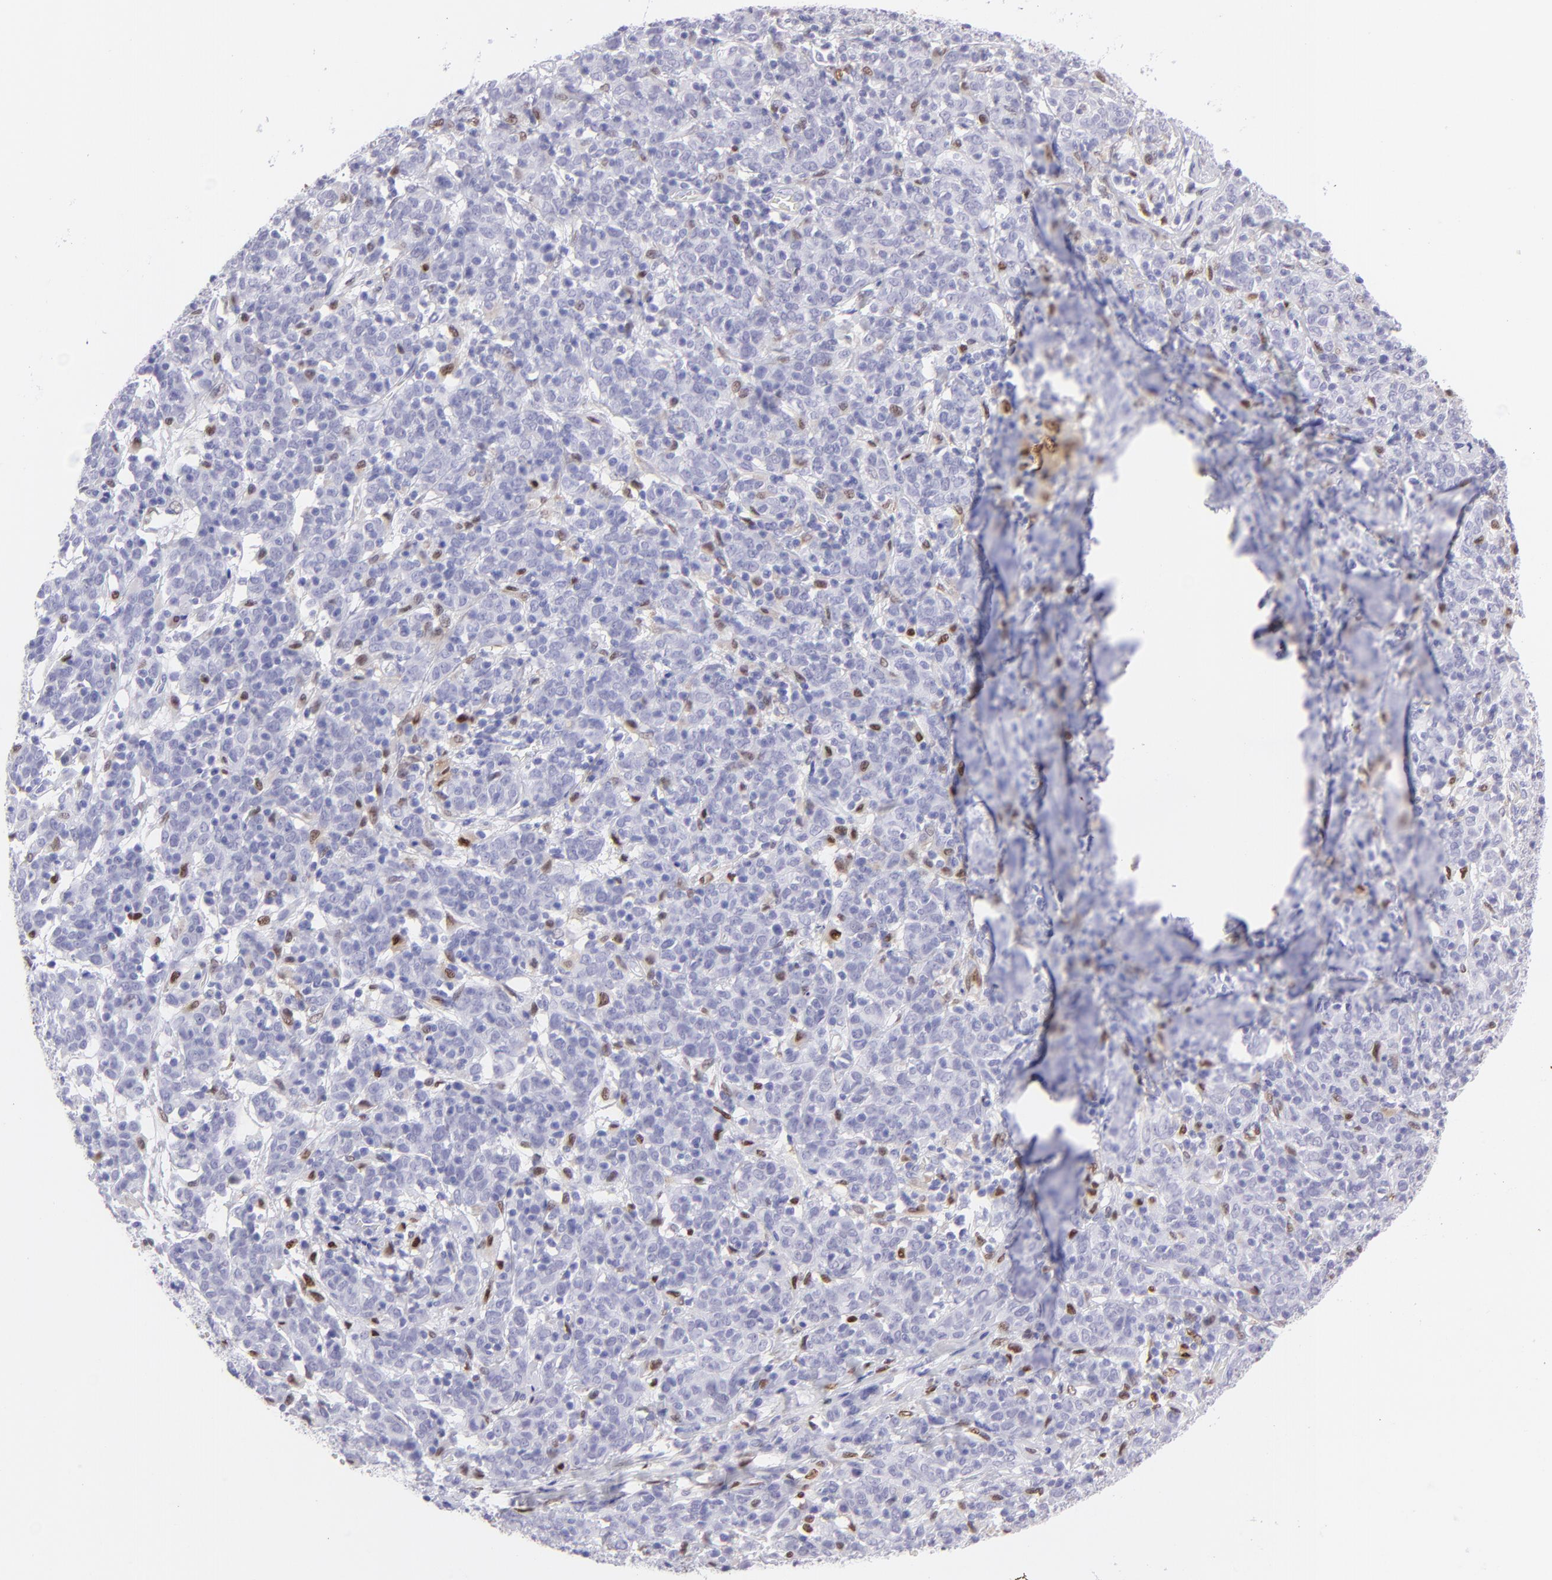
{"staining": {"intensity": "negative", "quantity": "none", "location": "none"}, "tissue": "cervical cancer", "cell_type": "Tumor cells", "image_type": "cancer", "snomed": [{"axis": "morphology", "description": "Normal tissue, NOS"}, {"axis": "morphology", "description": "Squamous cell carcinoma, NOS"}, {"axis": "topography", "description": "Cervix"}], "caption": "Immunohistochemistry (IHC) histopathology image of cervical cancer (squamous cell carcinoma) stained for a protein (brown), which shows no positivity in tumor cells.", "gene": "MITF", "patient": {"sex": "female", "age": 67}}